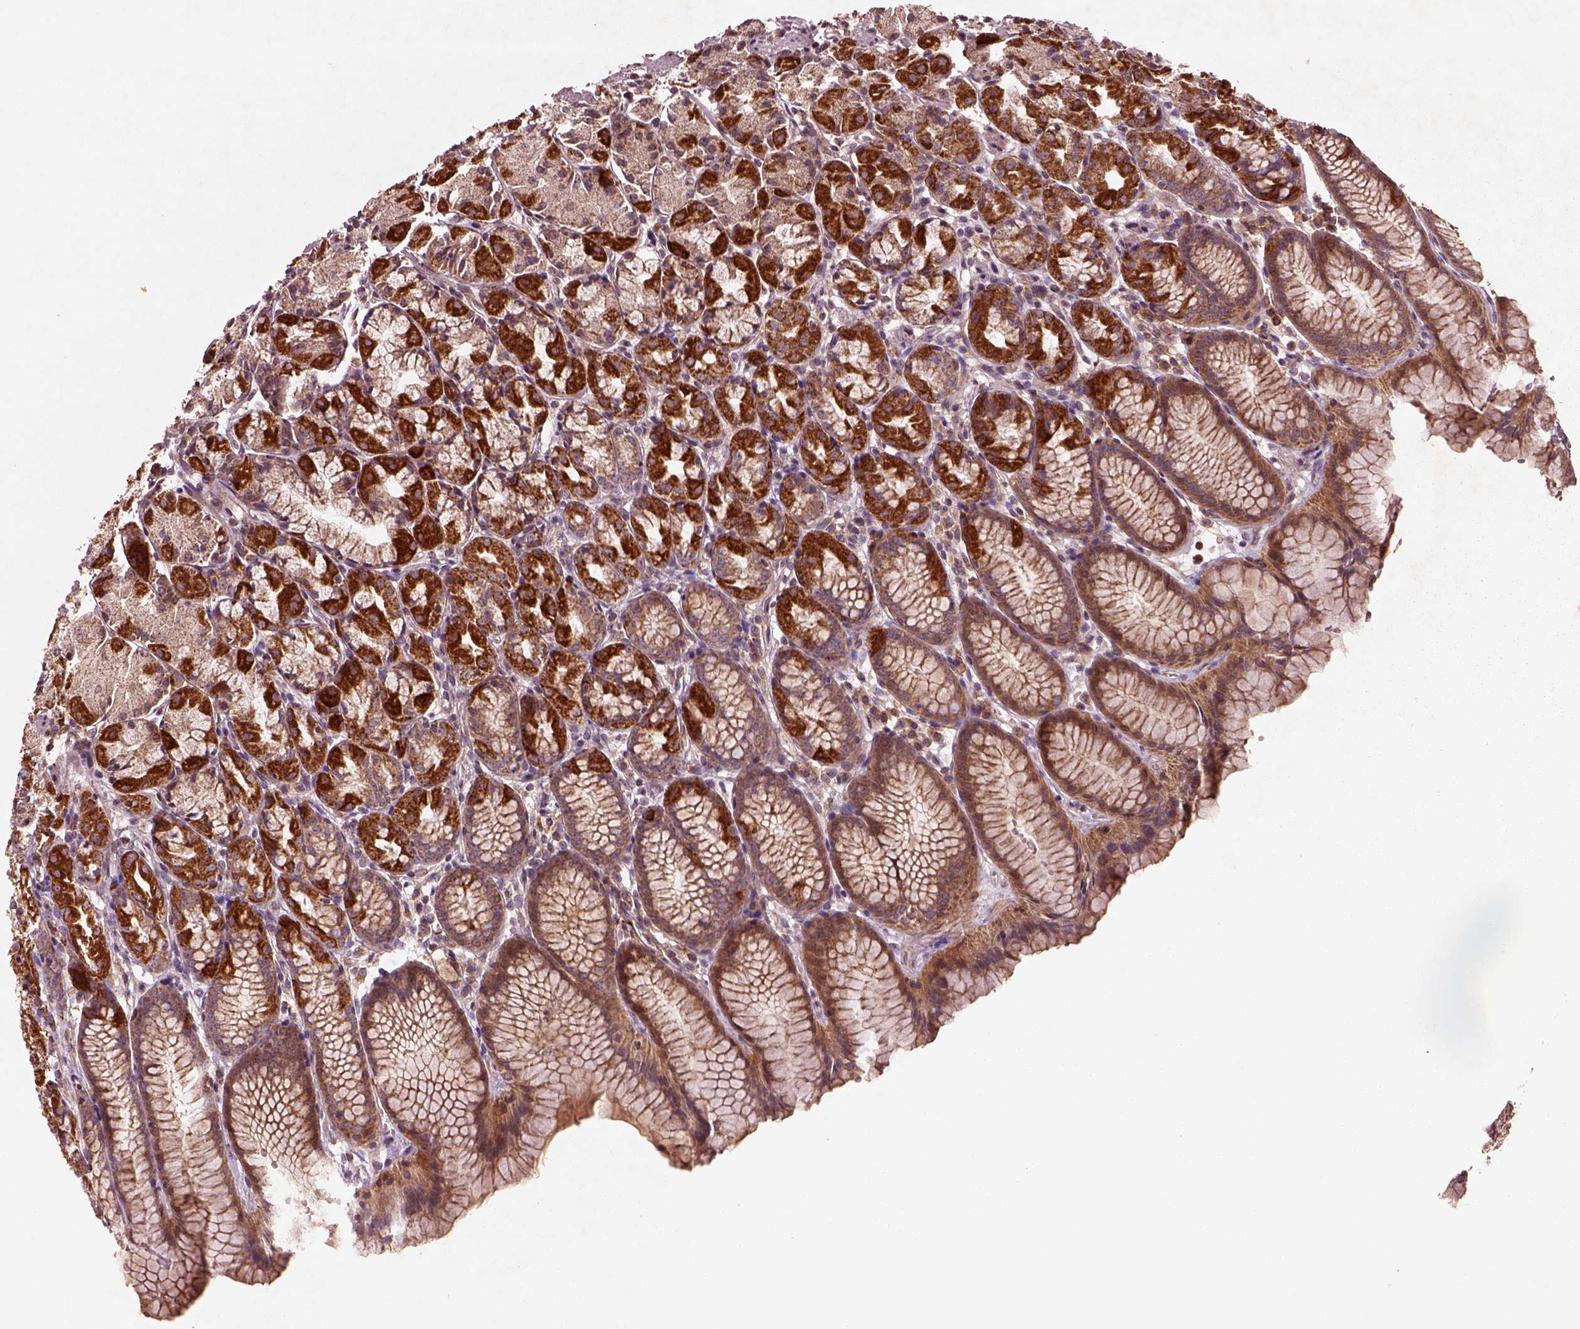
{"staining": {"intensity": "strong", "quantity": "25%-75%", "location": "cytoplasmic/membranous"}, "tissue": "stomach", "cell_type": "Glandular cells", "image_type": "normal", "snomed": [{"axis": "morphology", "description": "Normal tissue, NOS"}, {"axis": "topography", "description": "Stomach, upper"}], "caption": "Strong cytoplasmic/membranous staining for a protein is identified in about 25%-75% of glandular cells of benign stomach using IHC.", "gene": "SLC25A31", "patient": {"sex": "male", "age": 47}}